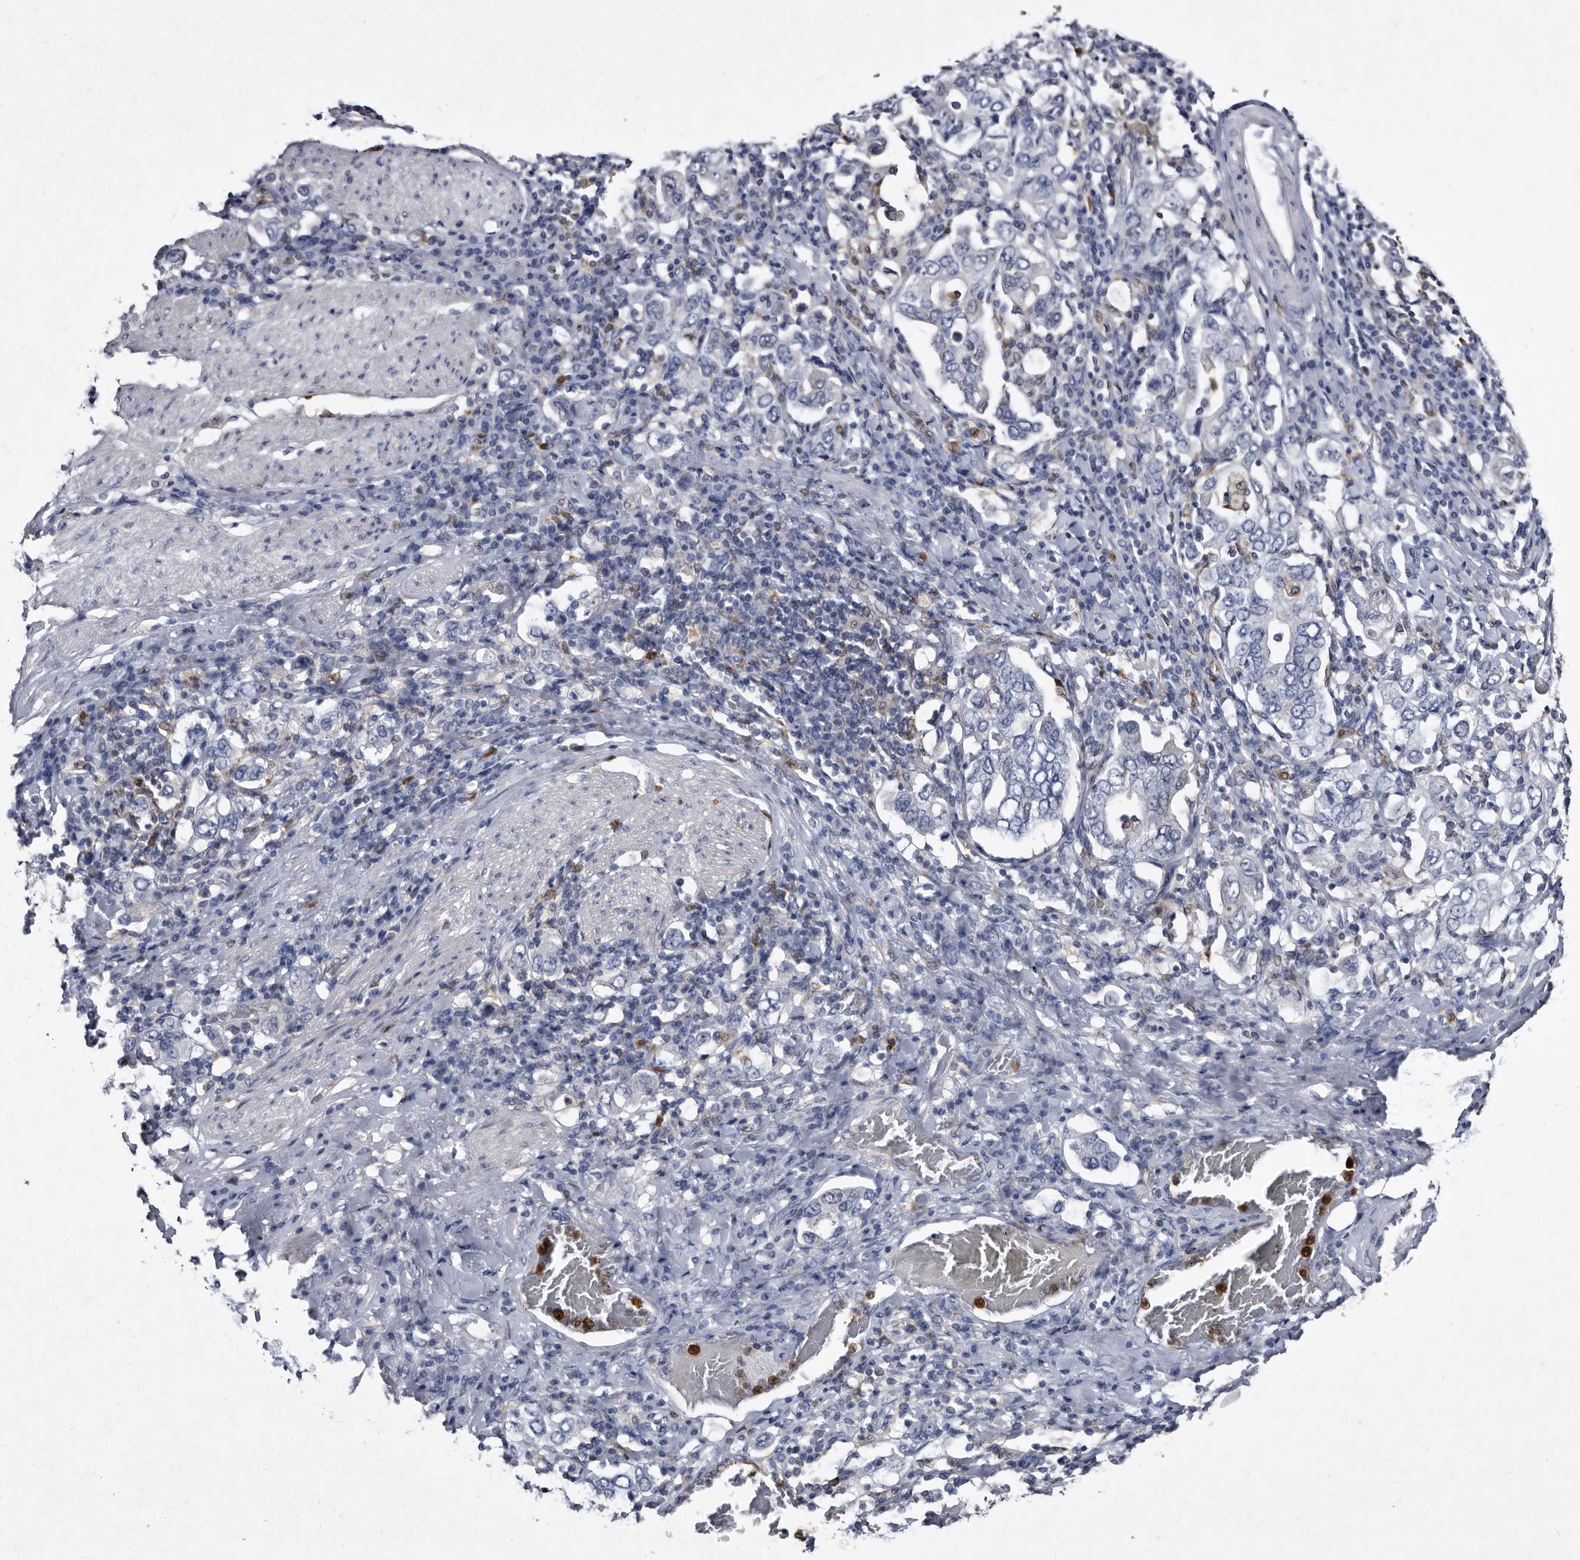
{"staining": {"intensity": "negative", "quantity": "none", "location": "none"}, "tissue": "stomach cancer", "cell_type": "Tumor cells", "image_type": "cancer", "snomed": [{"axis": "morphology", "description": "Adenocarcinoma, NOS"}, {"axis": "topography", "description": "Stomach, upper"}], "caption": "Histopathology image shows no protein positivity in tumor cells of stomach adenocarcinoma tissue.", "gene": "SERPINB8", "patient": {"sex": "male", "age": 62}}